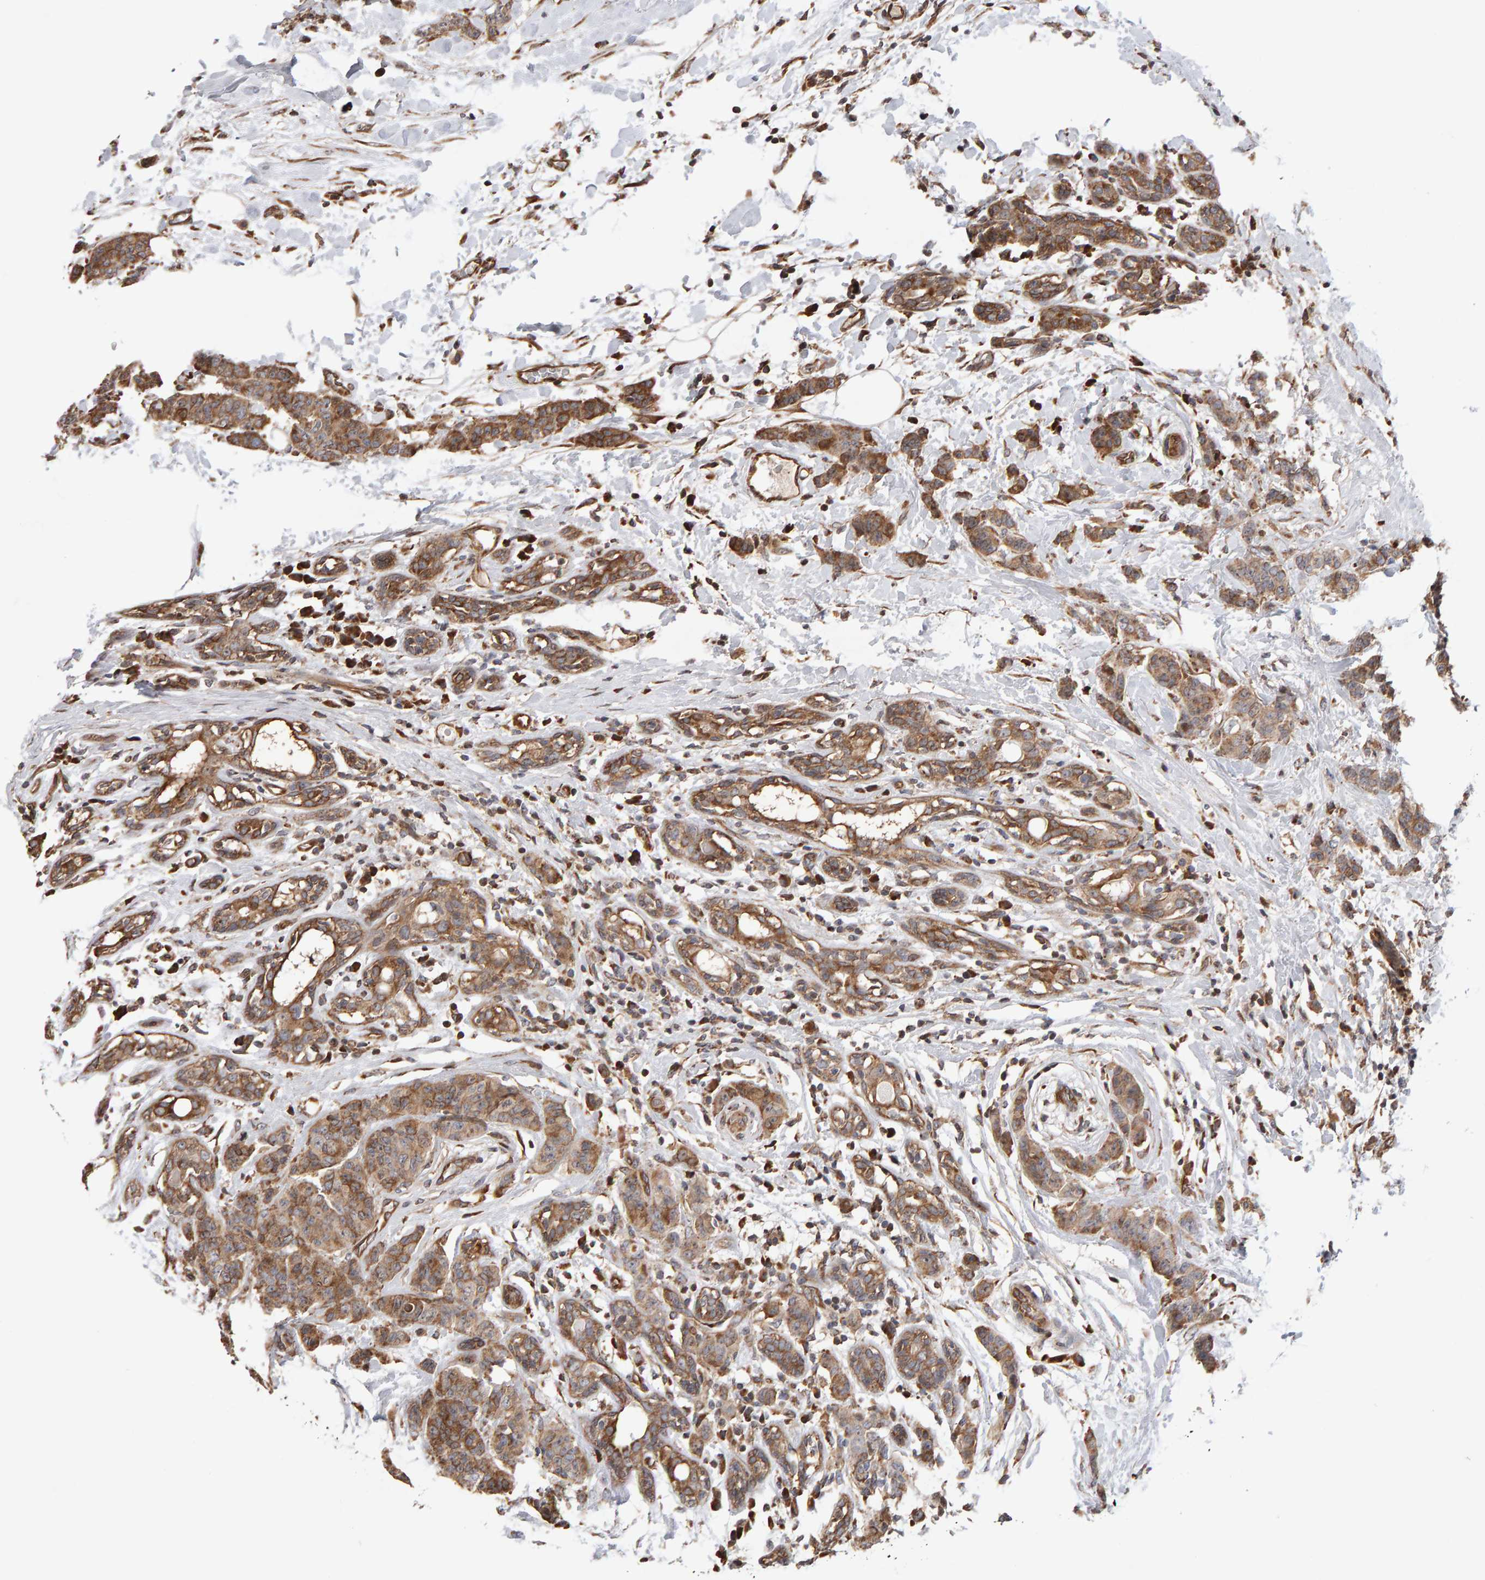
{"staining": {"intensity": "moderate", "quantity": ">75%", "location": "cytoplasmic/membranous"}, "tissue": "breast cancer", "cell_type": "Tumor cells", "image_type": "cancer", "snomed": [{"axis": "morphology", "description": "Normal tissue, NOS"}, {"axis": "morphology", "description": "Duct carcinoma"}, {"axis": "topography", "description": "Breast"}], "caption": "This is a micrograph of IHC staining of intraductal carcinoma (breast), which shows moderate expression in the cytoplasmic/membranous of tumor cells.", "gene": "LZTS1", "patient": {"sex": "female", "age": 40}}